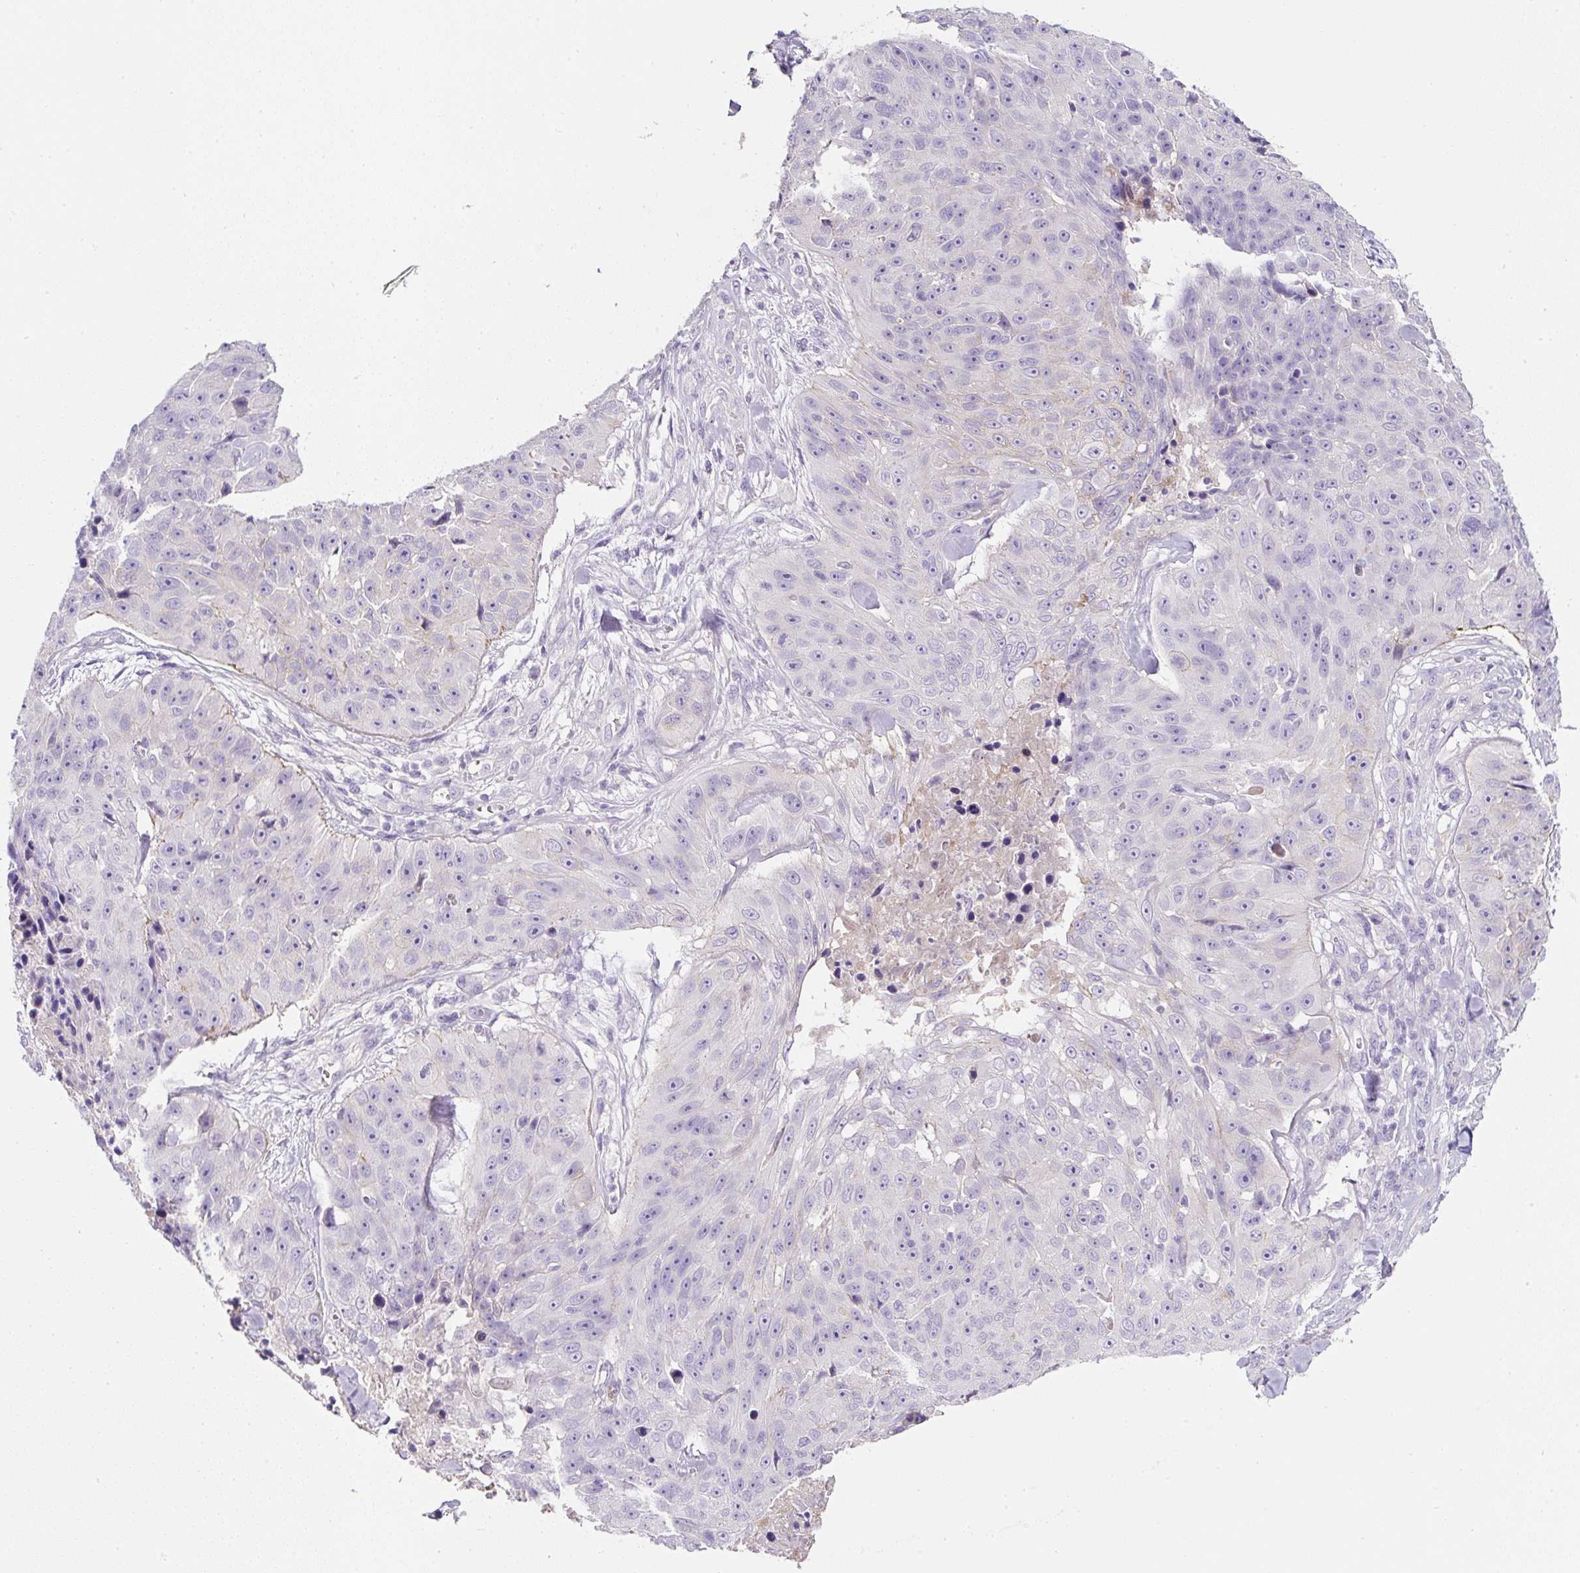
{"staining": {"intensity": "negative", "quantity": "none", "location": "none"}, "tissue": "skin cancer", "cell_type": "Tumor cells", "image_type": "cancer", "snomed": [{"axis": "morphology", "description": "Squamous cell carcinoma, NOS"}, {"axis": "topography", "description": "Skin"}], "caption": "Immunohistochemistry (IHC) of human skin cancer (squamous cell carcinoma) exhibits no staining in tumor cells.", "gene": "OR14A2", "patient": {"sex": "female", "age": 87}}